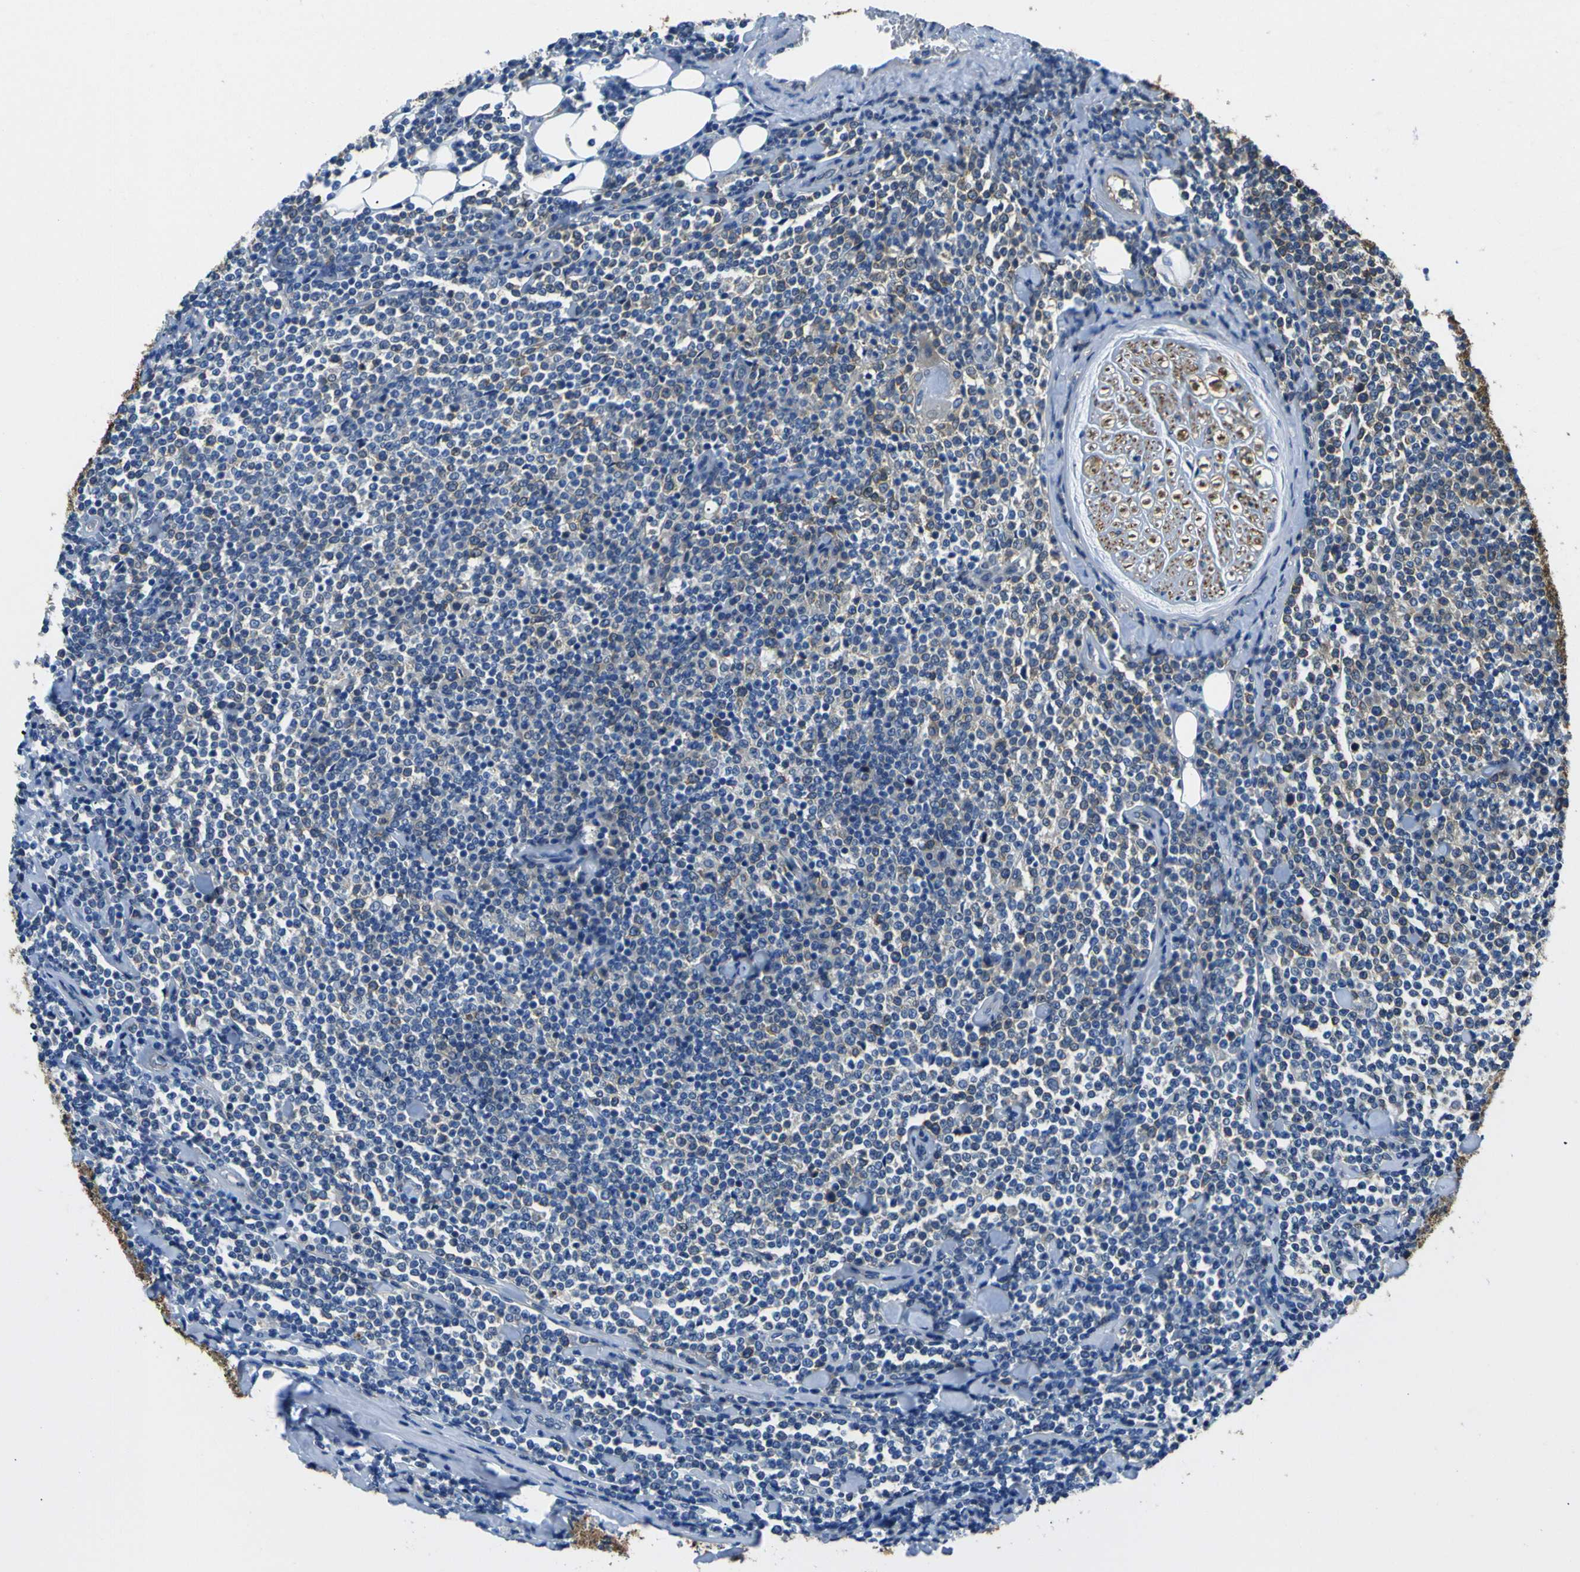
{"staining": {"intensity": "moderate", "quantity": "<25%", "location": "cytoplasmic/membranous"}, "tissue": "lymphoma", "cell_type": "Tumor cells", "image_type": "cancer", "snomed": [{"axis": "morphology", "description": "Malignant lymphoma, non-Hodgkin's type, Low grade"}, {"axis": "topography", "description": "Soft tissue"}], "caption": "Protein staining displays moderate cytoplasmic/membranous staining in approximately <25% of tumor cells in lymphoma. Using DAB (3,3'-diaminobenzidine) (brown) and hematoxylin (blue) stains, captured at high magnification using brightfield microscopy.", "gene": "TUBB", "patient": {"sex": "male", "age": 92}}